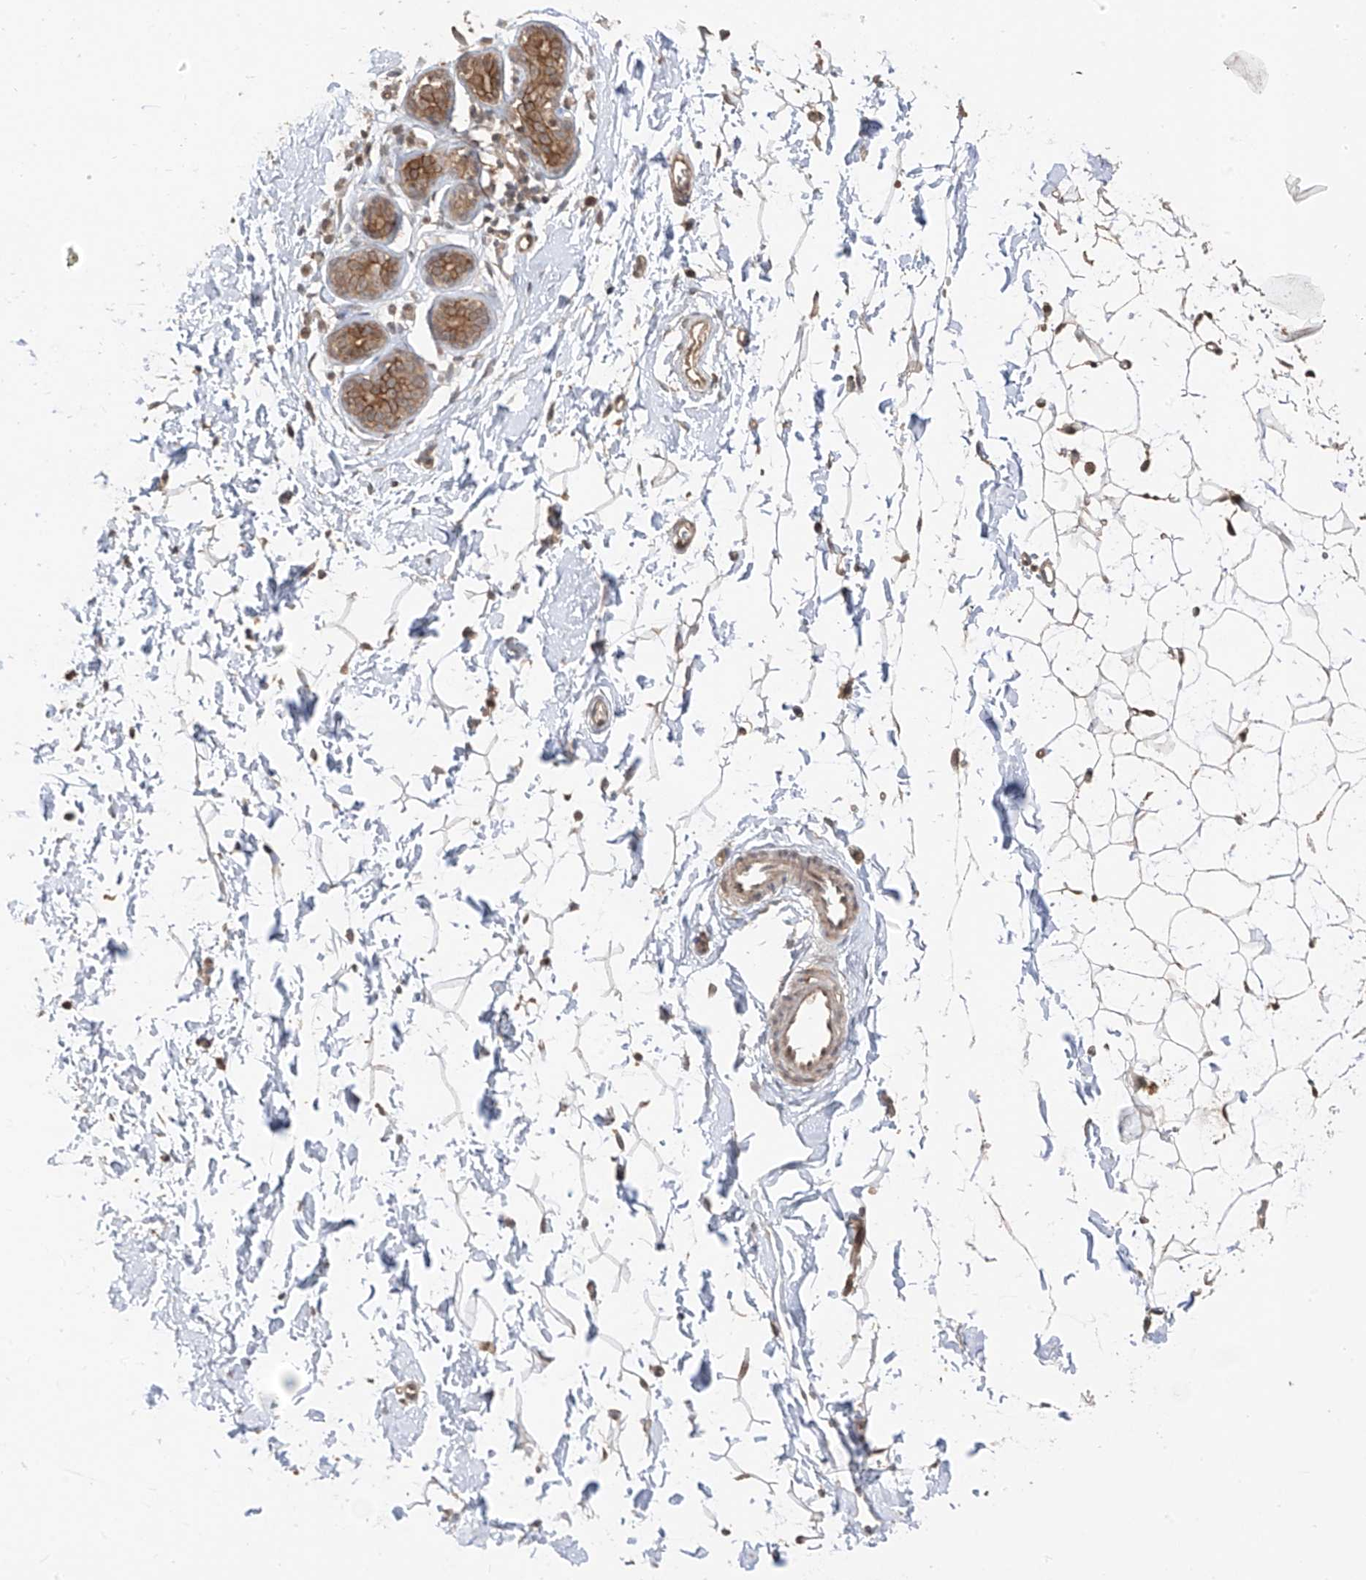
{"staining": {"intensity": "moderate", "quantity": "<25%", "location": "cytoplasmic/membranous"}, "tissue": "adipose tissue", "cell_type": "Adipocytes", "image_type": "normal", "snomed": [{"axis": "morphology", "description": "Normal tissue, NOS"}, {"axis": "topography", "description": "Breast"}], "caption": "A high-resolution image shows immunohistochemistry staining of benign adipose tissue, which shows moderate cytoplasmic/membranous staining in about <25% of adipocytes. Immunohistochemistry stains the protein of interest in brown and the nuclei are stained blue.", "gene": "COLGALT2", "patient": {"sex": "female", "age": 23}}